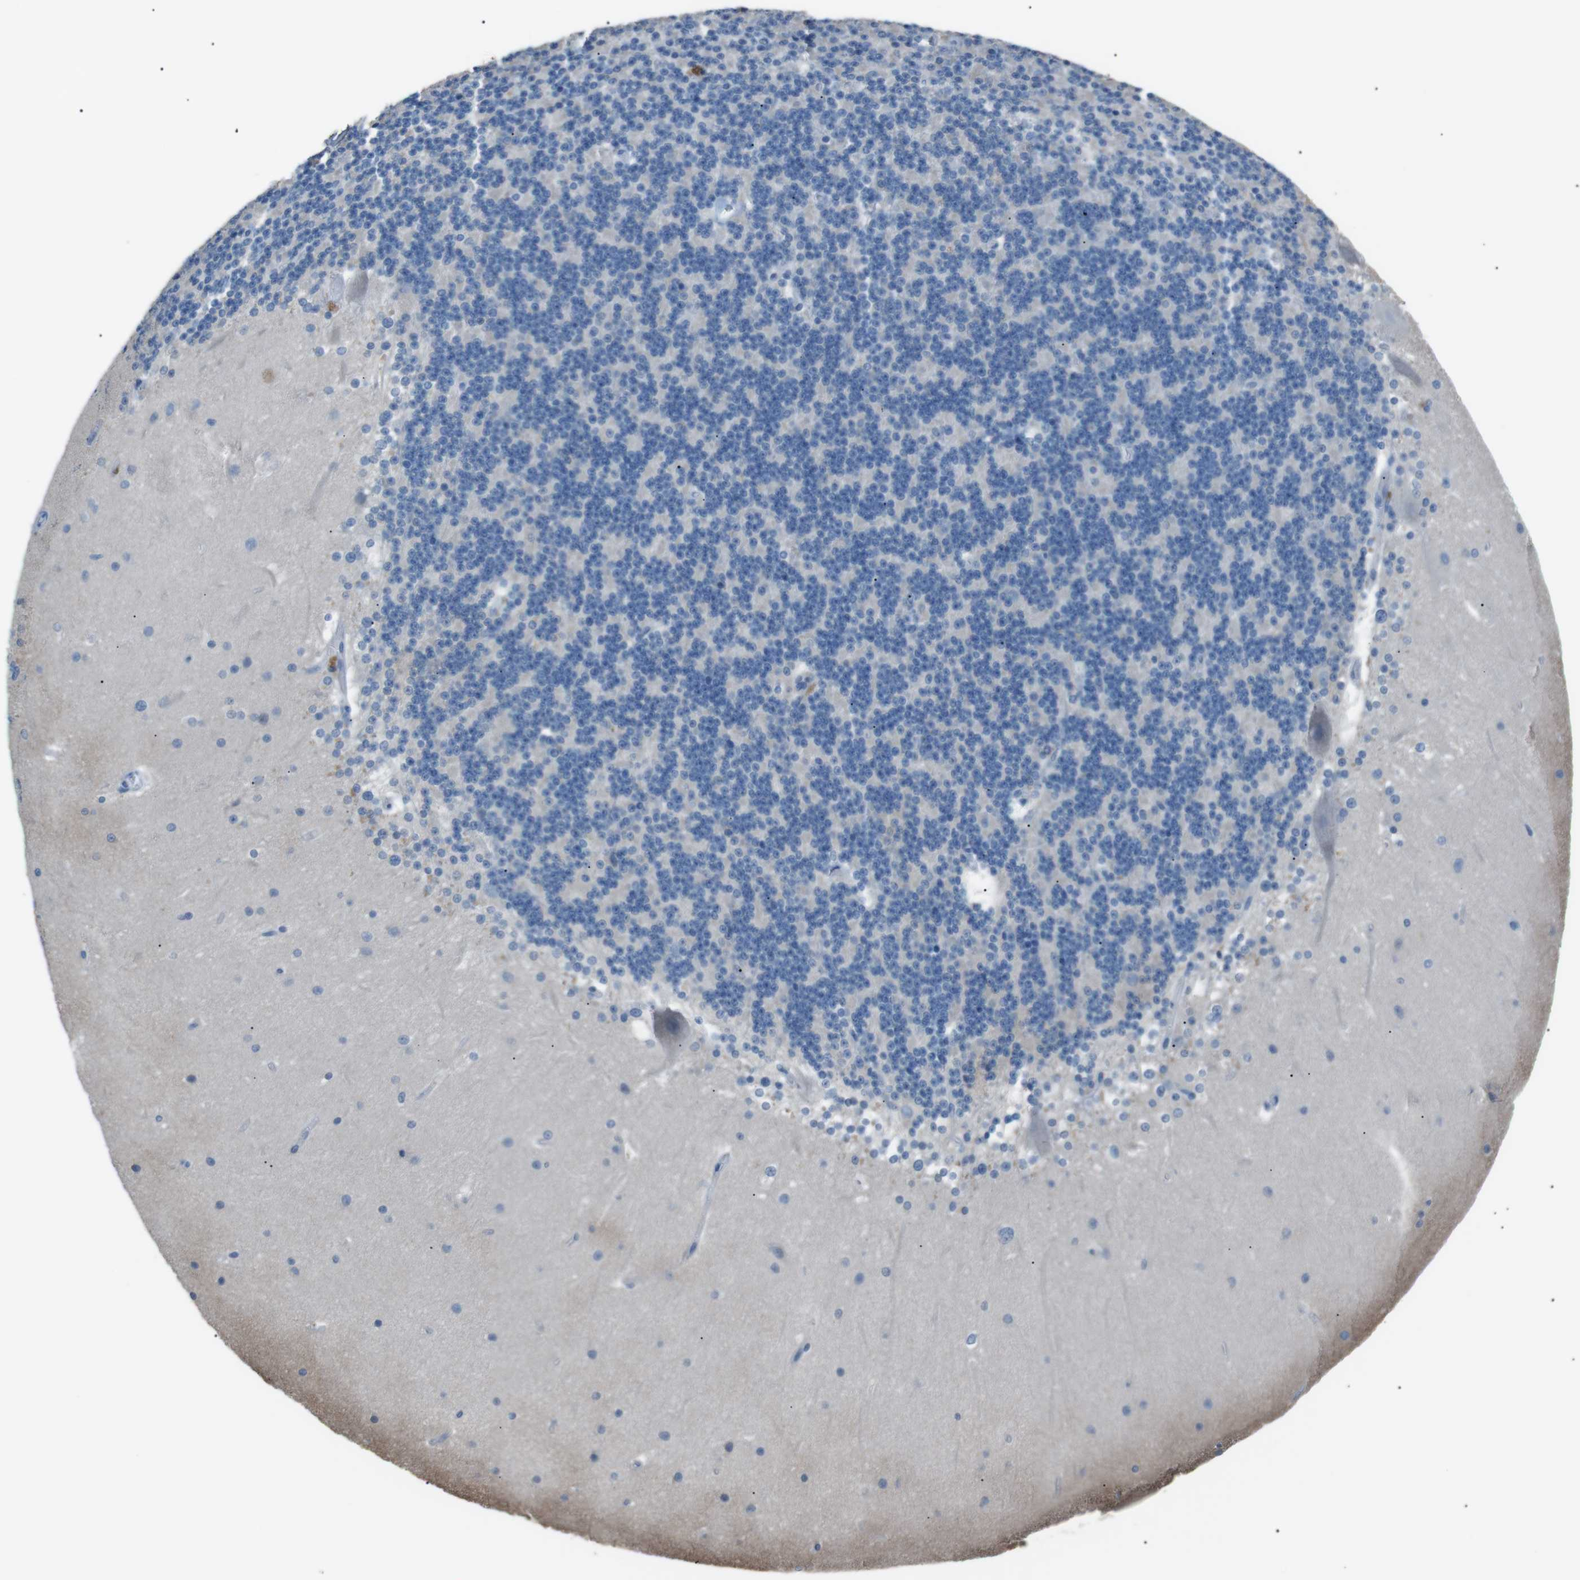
{"staining": {"intensity": "negative", "quantity": "none", "location": "none"}, "tissue": "cerebellum", "cell_type": "Cells in granular layer", "image_type": "normal", "snomed": [{"axis": "morphology", "description": "Normal tissue, NOS"}, {"axis": "topography", "description": "Cerebellum"}], "caption": "Immunohistochemical staining of unremarkable cerebellum exhibits no significant positivity in cells in granular layer.", "gene": "CDH26", "patient": {"sex": "female", "age": 19}}